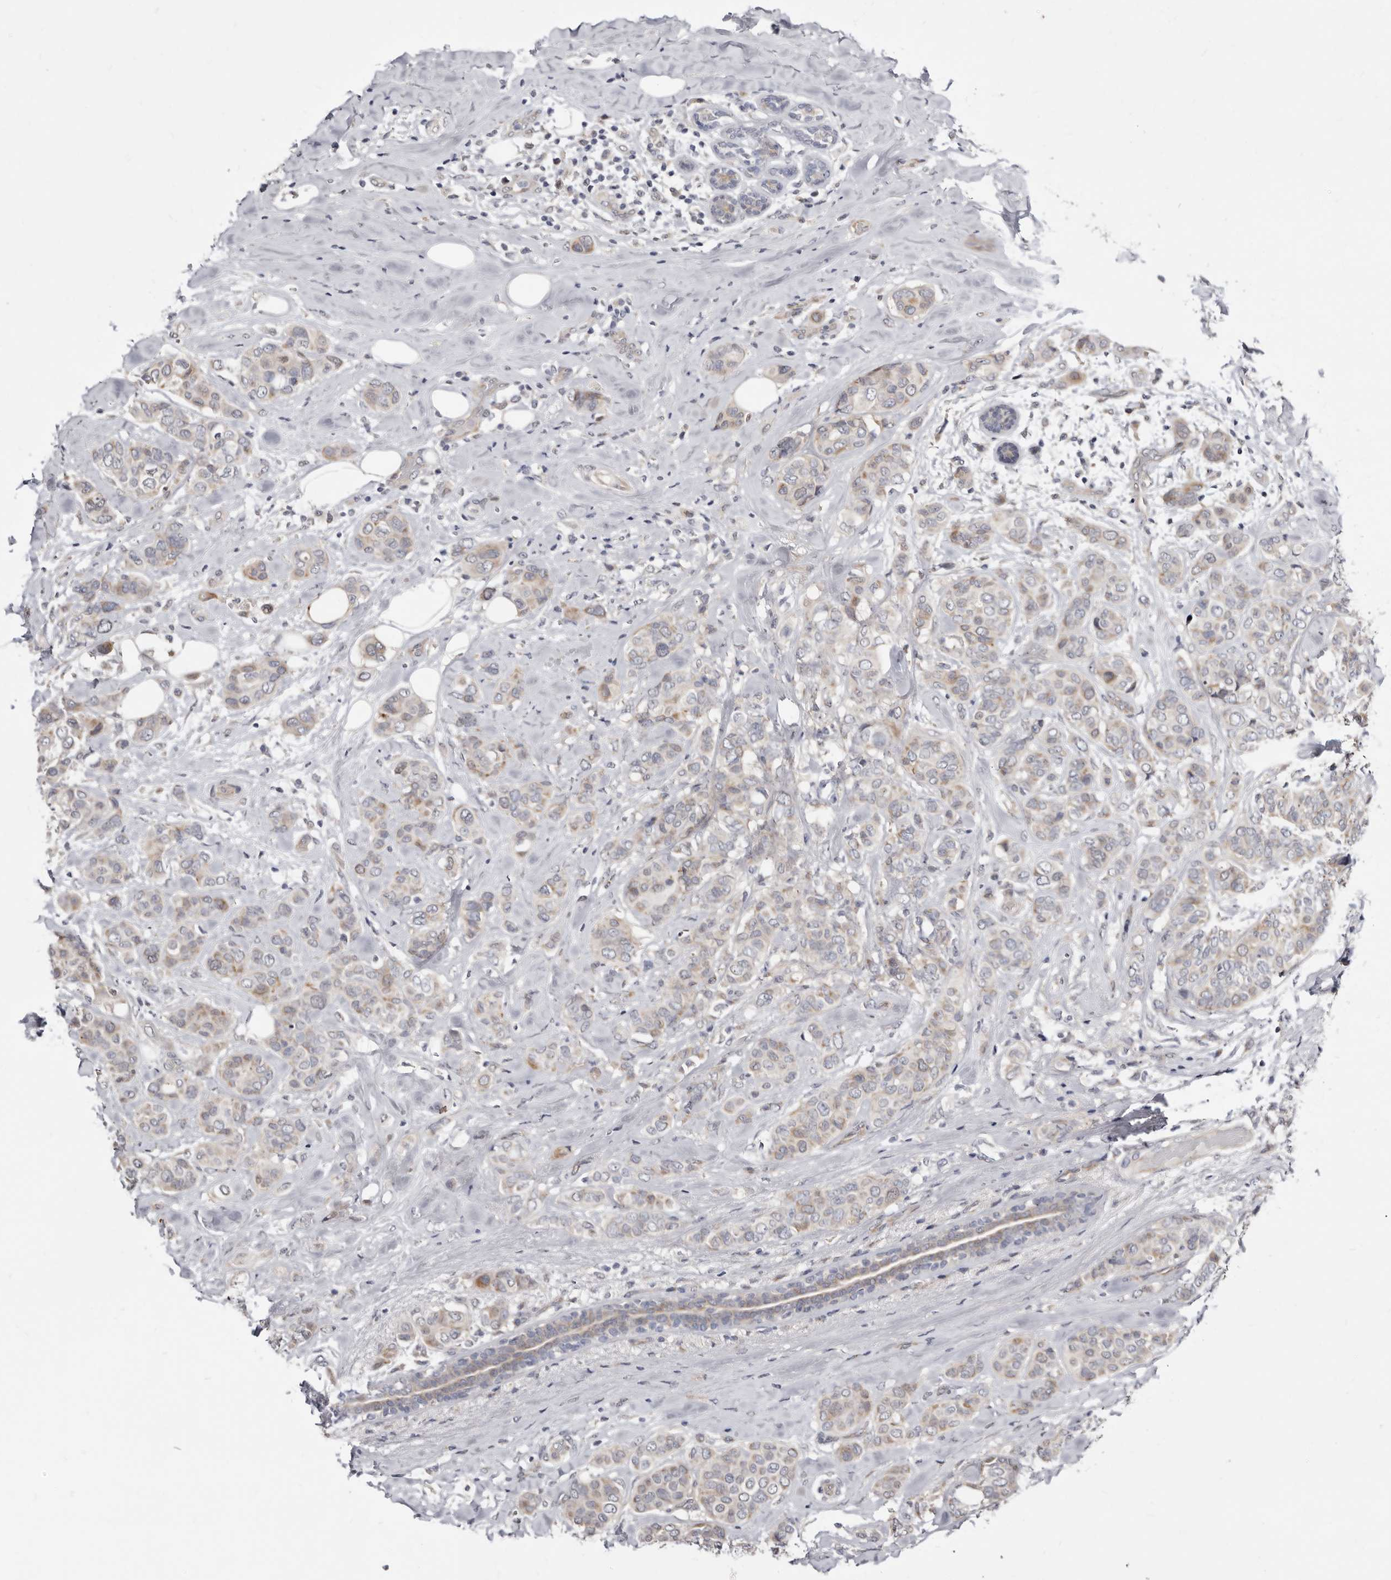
{"staining": {"intensity": "weak", "quantity": "25%-75%", "location": "cytoplasmic/membranous"}, "tissue": "breast cancer", "cell_type": "Tumor cells", "image_type": "cancer", "snomed": [{"axis": "morphology", "description": "Lobular carcinoma"}, {"axis": "topography", "description": "Breast"}], "caption": "Weak cytoplasmic/membranous positivity for a protein is identified in about 25%-75% of tumor cells of breast cancer using immunohistochemistry.", "gene": "KLHL4", "patient": {"sex": "female", "age": 51}}